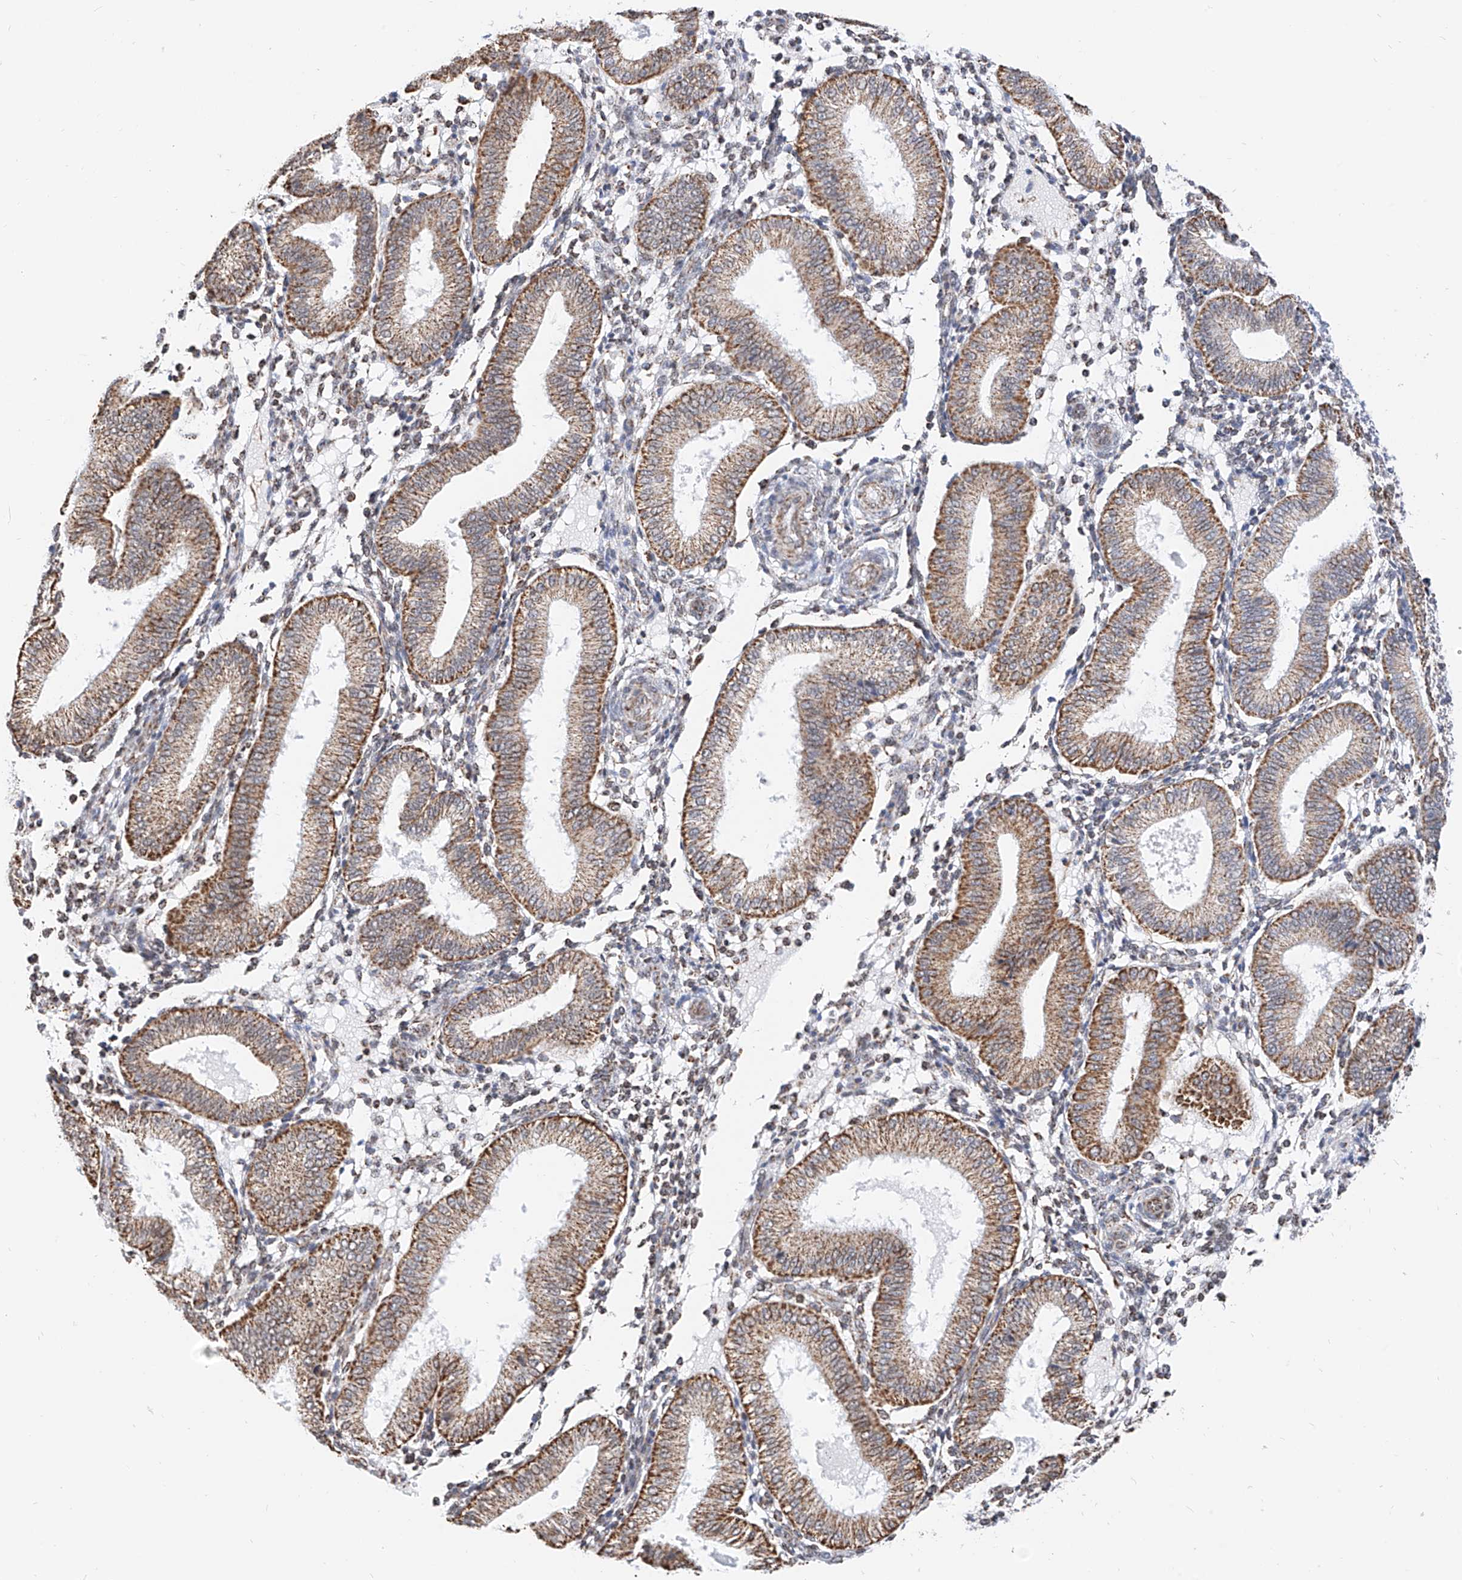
{"staining": {"intensity": "moderate", "quantity": "25%-75%", "location": "cytoplasmic/membranous"}, "tissue": "endometrium", "cell_type": "Cells in endometrial stroma", "image_type": "normal", "snomed": [{"axis": "morphology", "description": "Normal tissue, NOS"}, {"axis": "topography", "description": "Endometrium"}], "caption": "Cells in endometrial stroma reveal moderate cytoplasmic/membranous positivity in approximately 25%-75% of cells in normal endometrium. The protein is stained brown, and the nuclei are stained in blue (DAB (3,3'-diaminobenzidine) IHC with brightfield microscopy, high magnification).", "gene": "NALCN", "patient": {"sex": "female", "age": 39}}